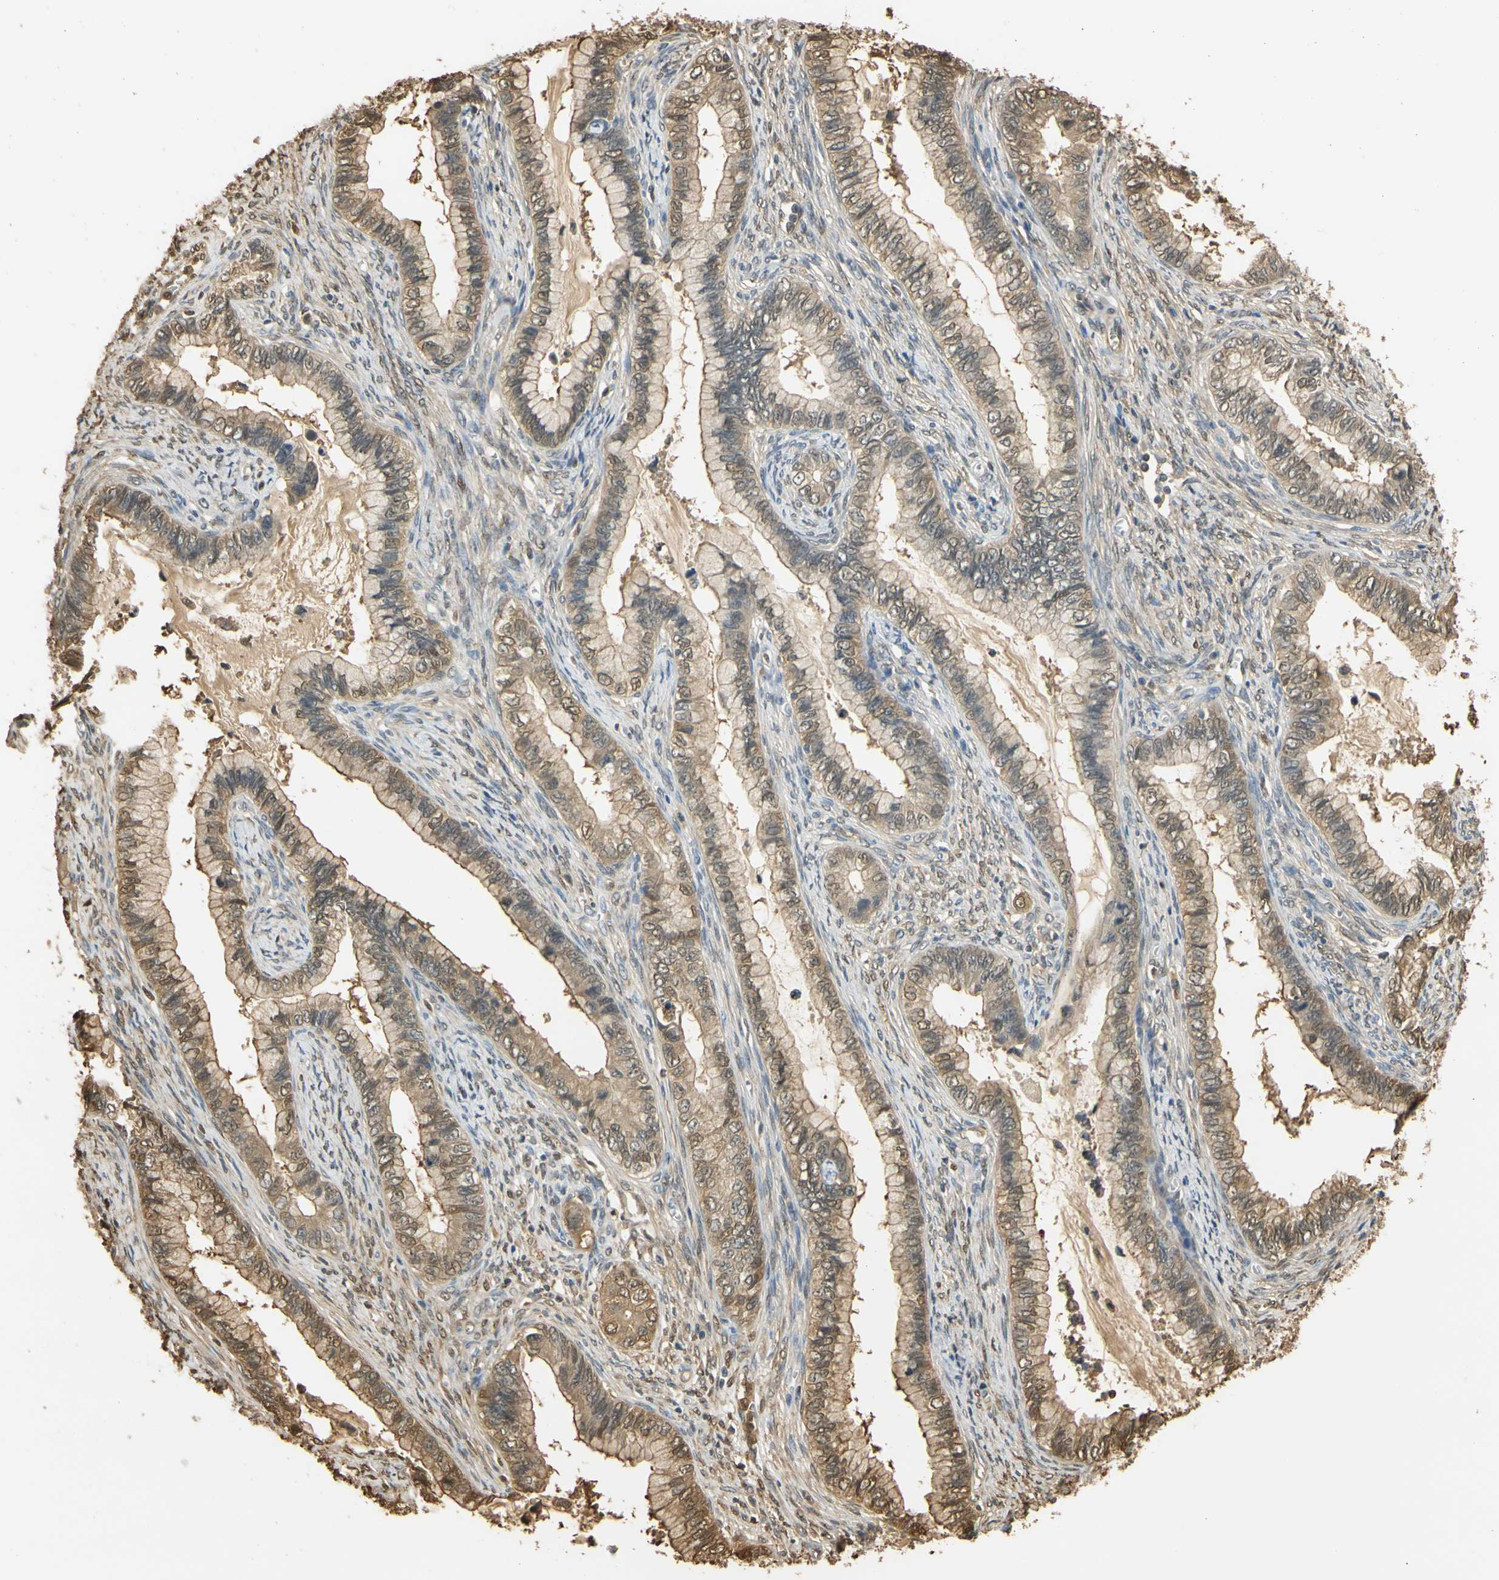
{"staining": {"intensity": "moderate", "quantity": ">75%", "location": "cytoplasmic/membranous,nuclear"}, "tissue": "cervical cancer", "cell_type": "Tumor cells", "image_type": "cancer", "snomed": [{"axis": "morphology", "description": "Adenocarcinoma, NOS"}, {"axis": "topography", "description": "Cervix"}], "caption": "IHC micrograph of cervical adenocarcinoma stained for a protein (brown), which displays medium levels of moderate cytoplasmic/membranous and nuclear staining in about >75% of tumor cells.", "gene": "S100A6", "patient": {"sex": "female", "age": 44}}